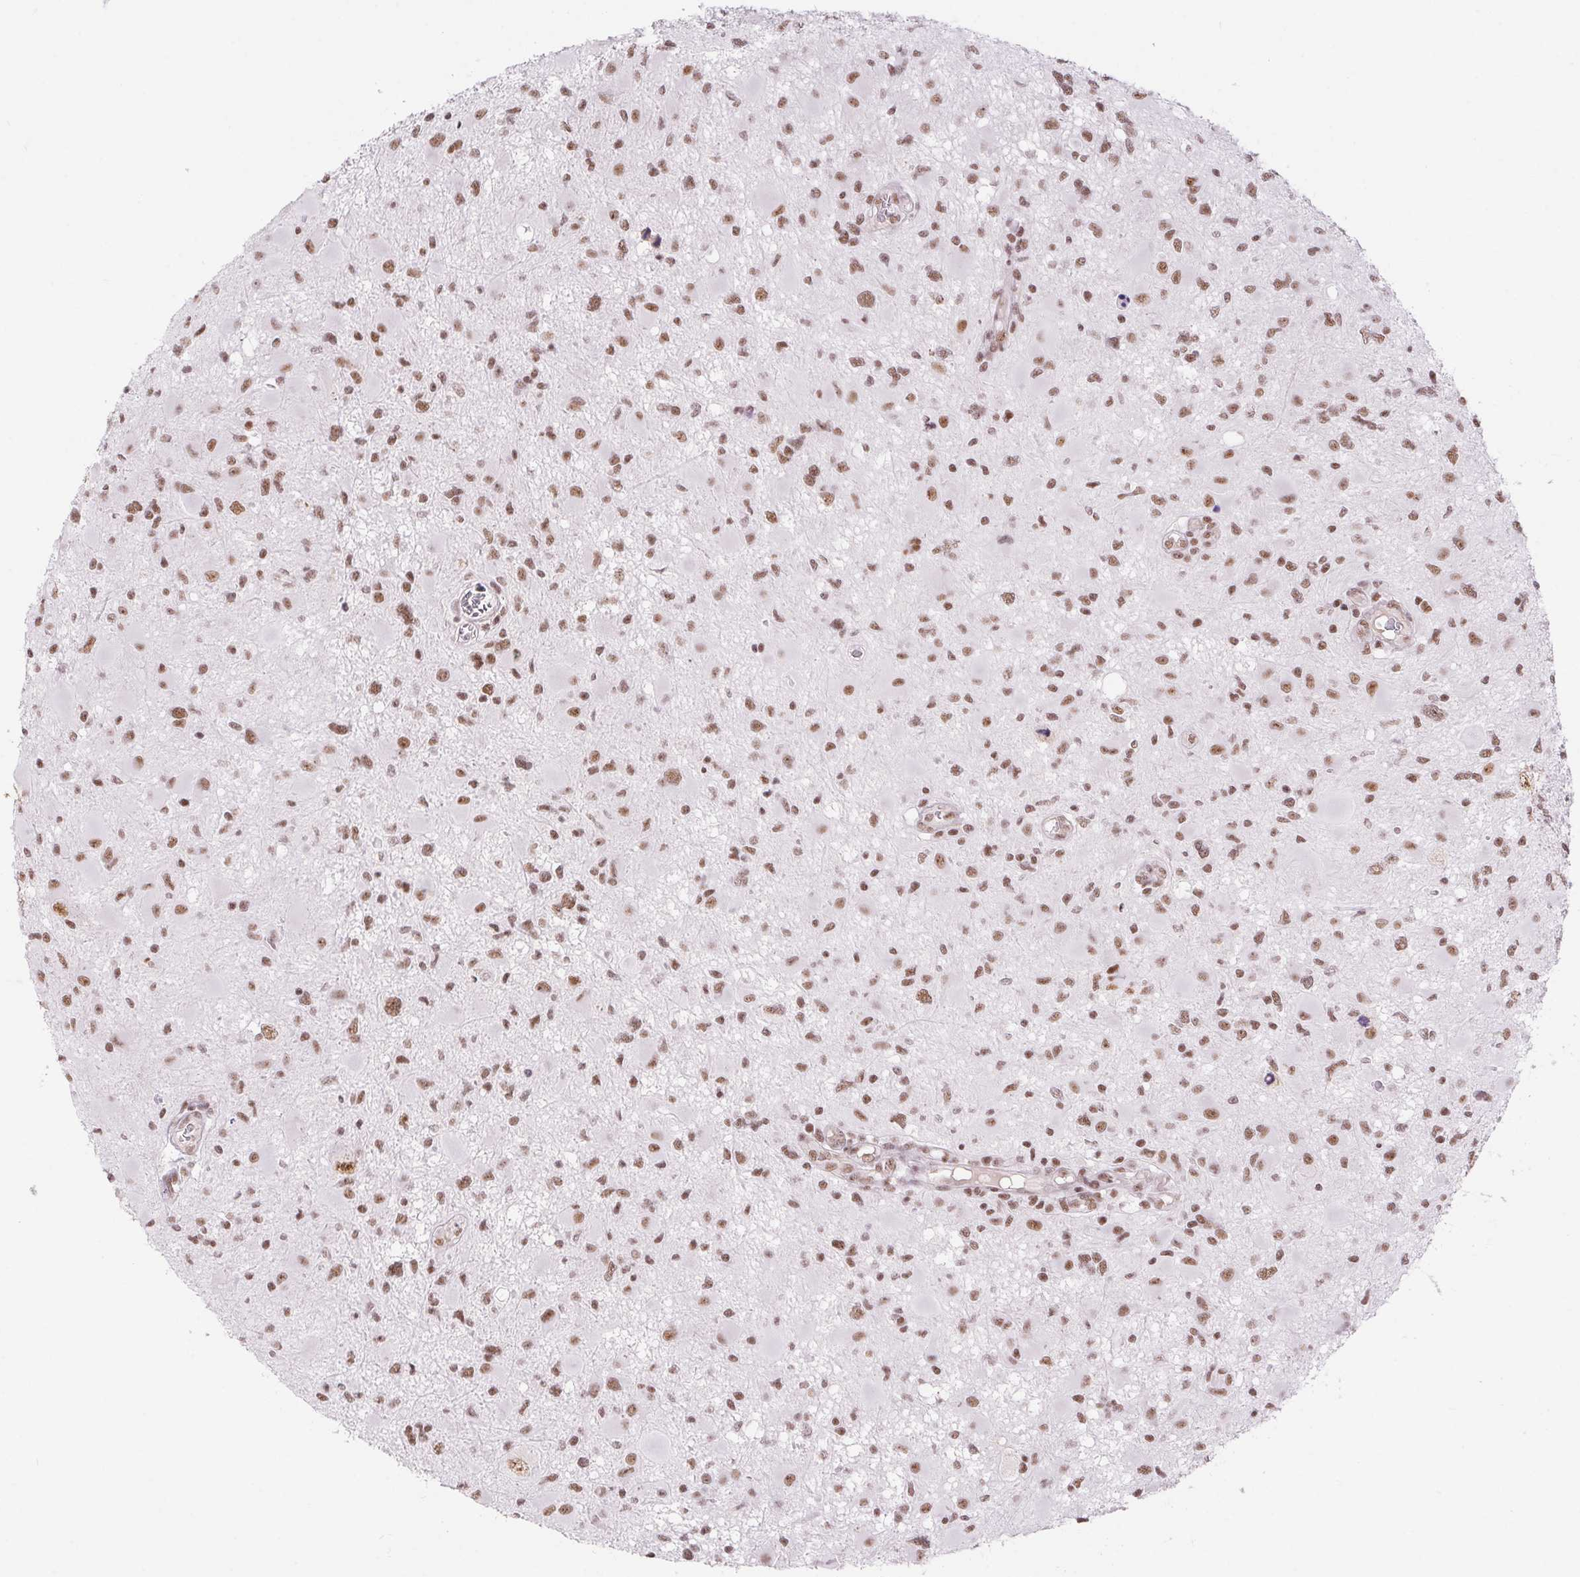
{"staining": {"intensity": "moderate", "quantity": ">75%", "location": "nuclear"}, "tissue": "glioma", "cell_type": "Tumor cells", "image_type": "cancer", "snomed": [{"axis": "morphology", "description": "Glioma, malignant, High grade"}, {"axis": "topography", "description": "Brain"}], "caption": "A micrograph of malignant high-grade glioma stained for a protein shows moderate nuclear brown staining in tumor cells. Ihc stains the protein of interest in brown and the nuclei are stained blue.", "gene": "DDX17", "patient": {"sex": "male", "age": 54}}